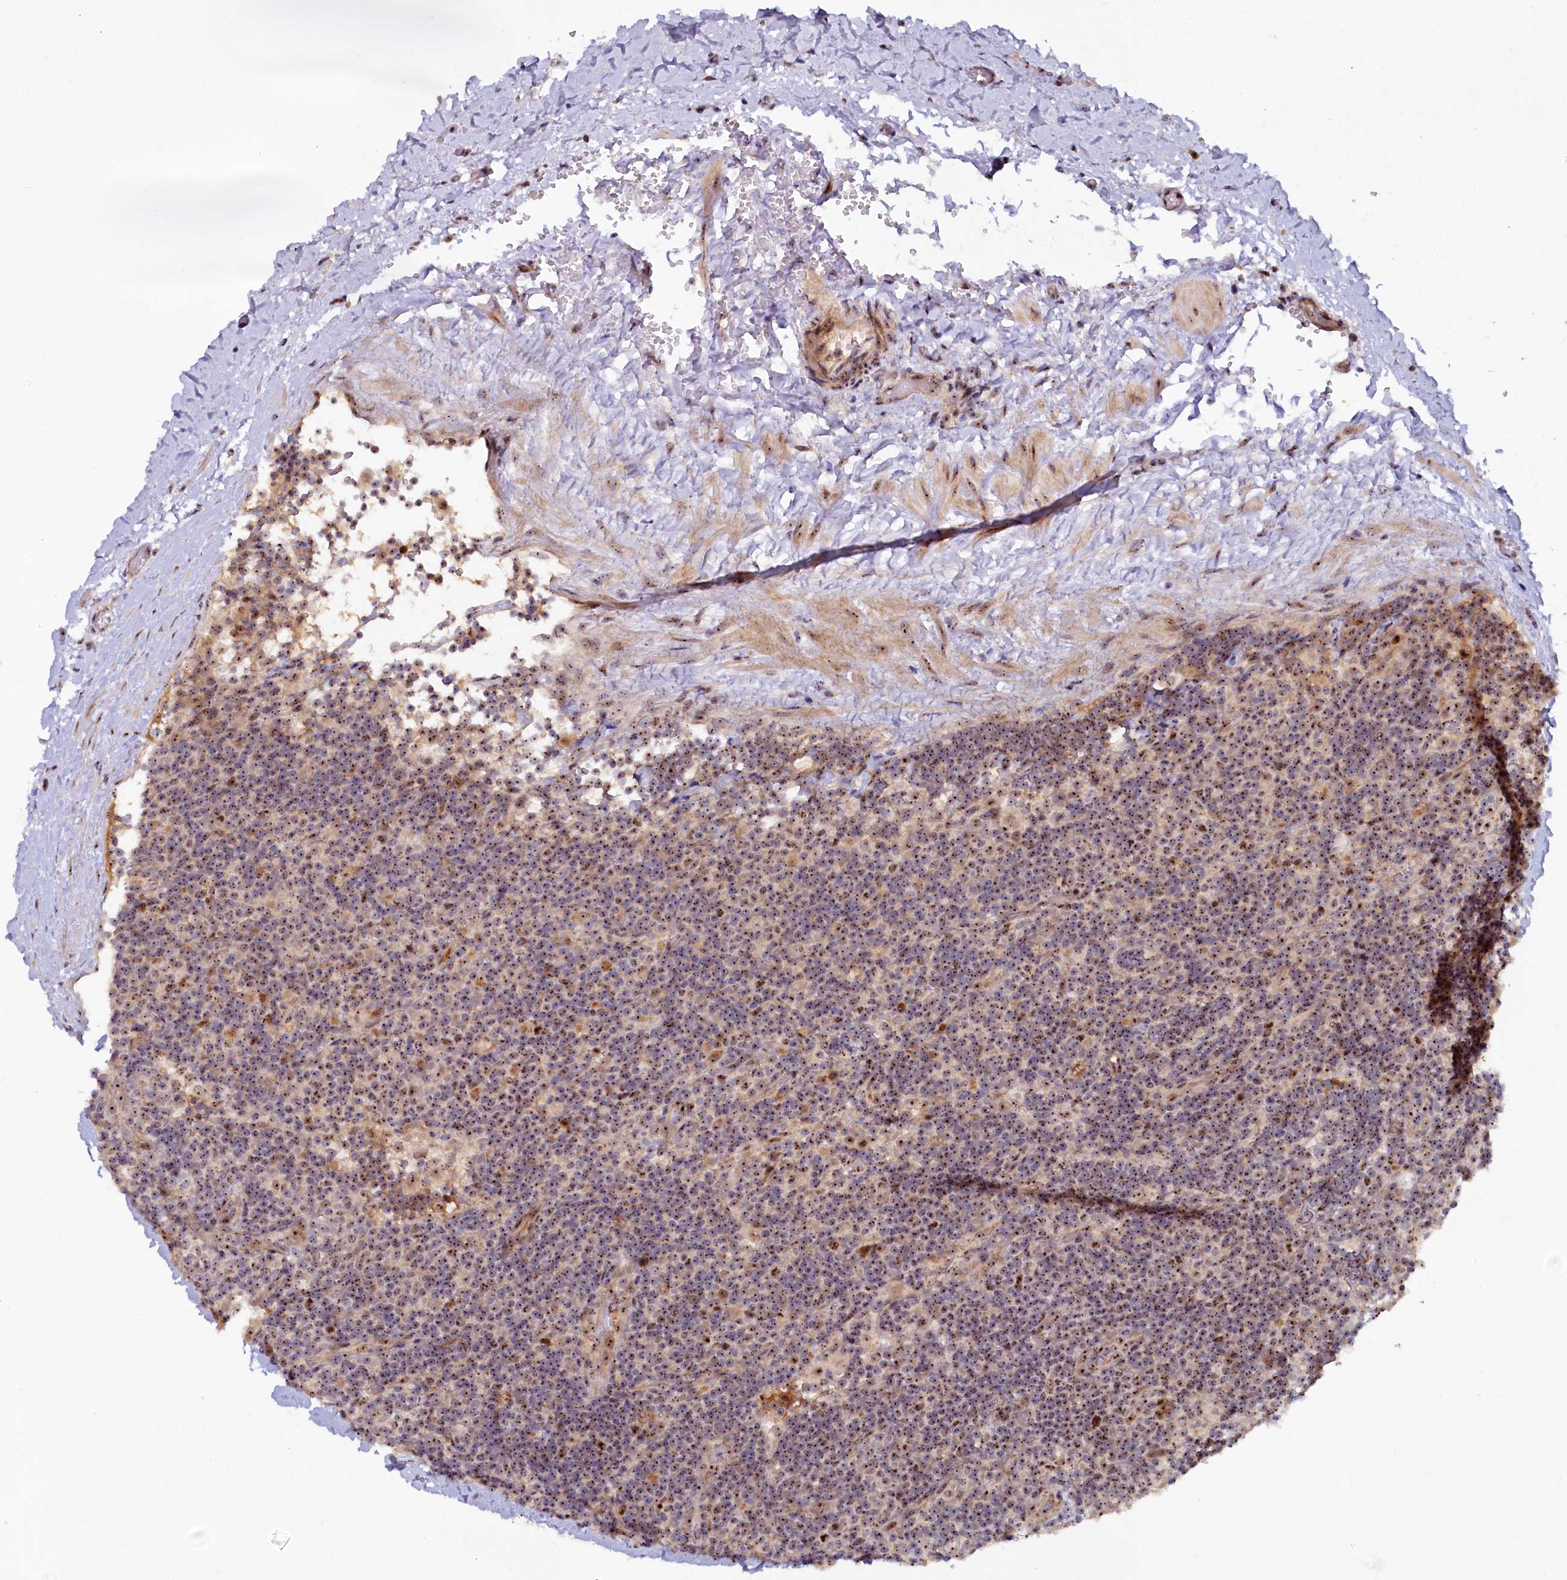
{"staining": {"intensity": "moderate", "quantity": ">75%", "location": "nuclear"}, "tissue": "lymphoma", "cell_type": "Tumor cells", "image_type": "cancer", "snomed": [{"axis": "morphology", "description": "Hodgkin's disease, NOS"}, {"axis": "topography", "description": "Lymph node"}], "caption": "Hodgkin's disease tissue demonstrates moderate nuclear expression in about >75% of tumor cells, visualized by immunohistochemistry. The staining is performed using DAB brown chromogen to label protein expression. The nuclei are counter-stained blue using hematoxylin.", "gene": "TCOF1", "patient": {"sex": "female", "age": 57}}